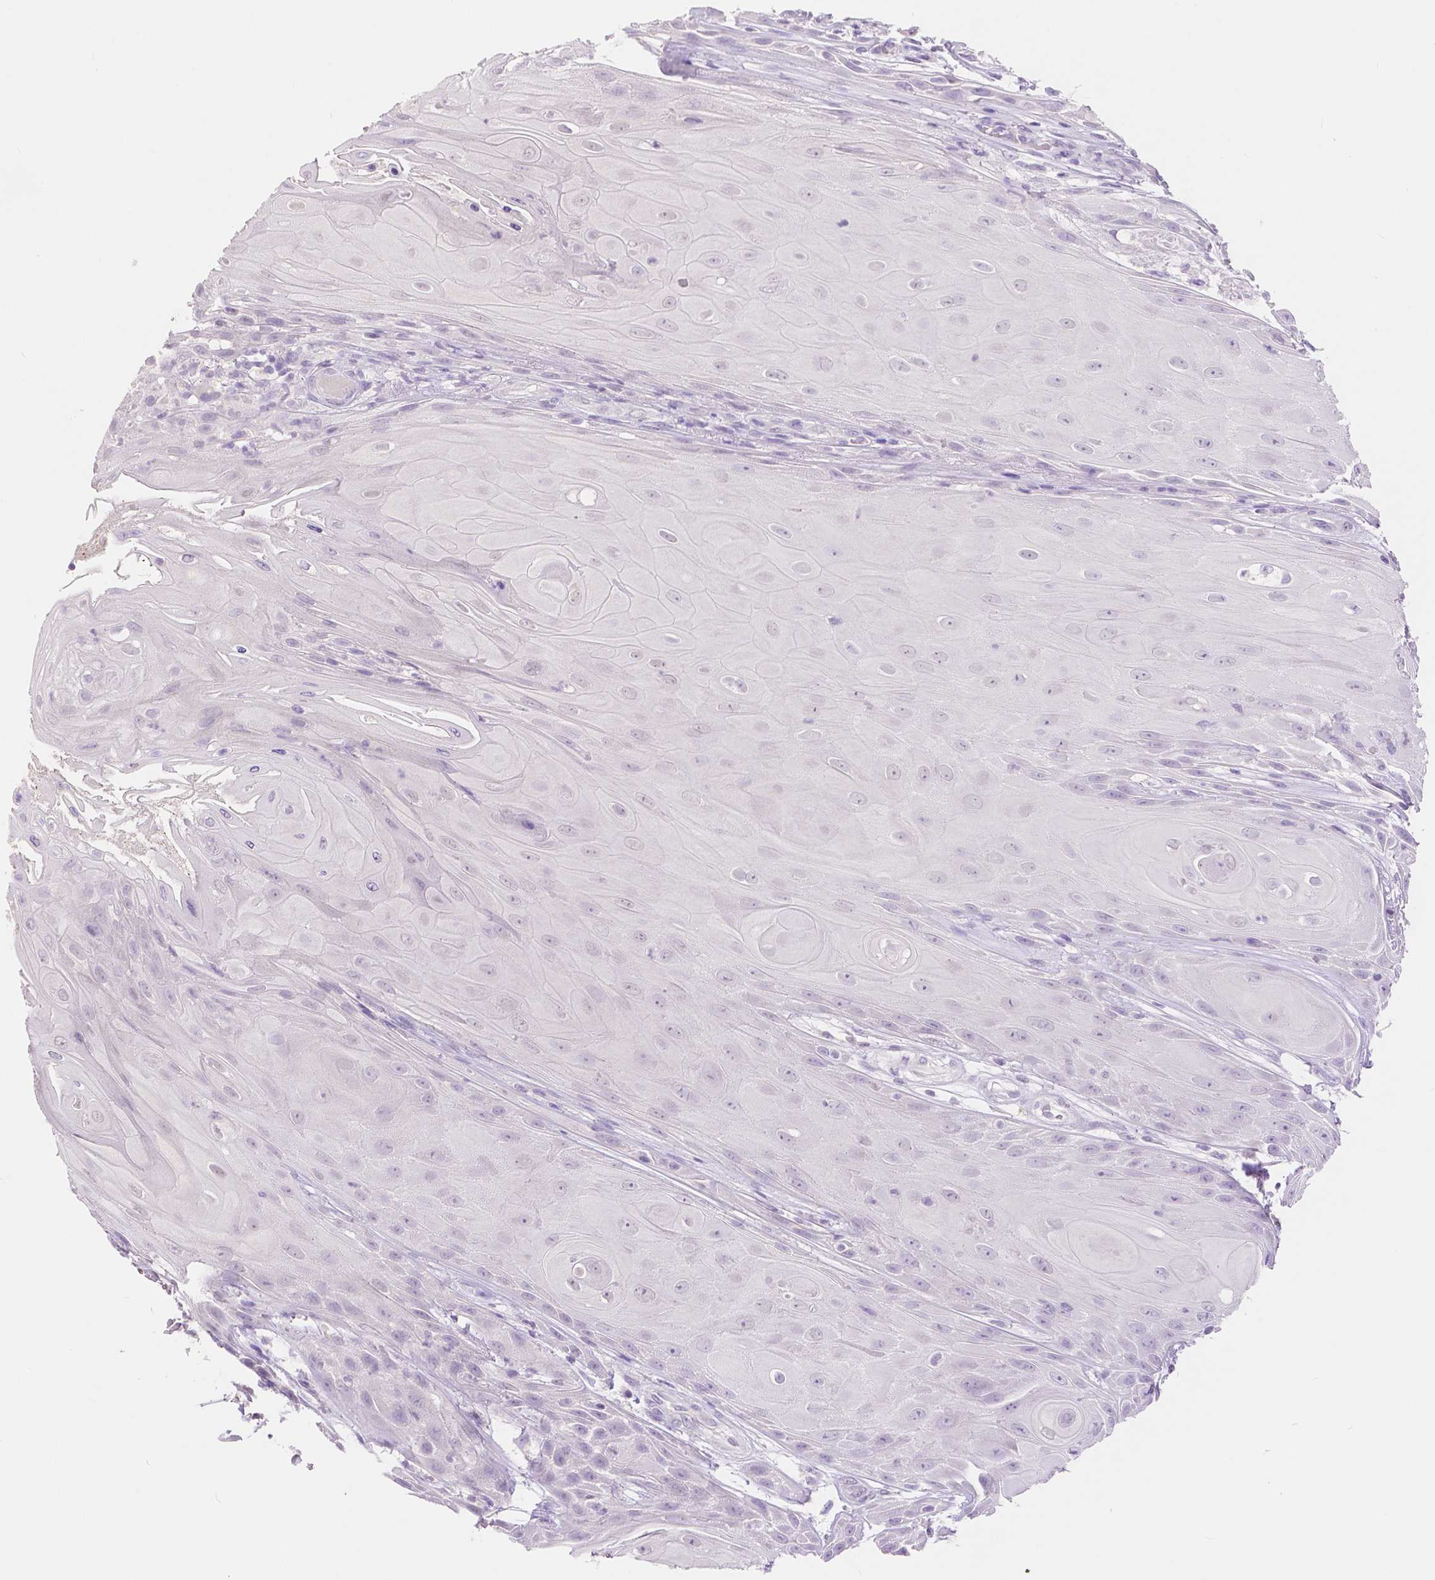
{"staining": {"intensity": "negative", "quantity": "none", "location": "none"}, "tissue": "skin cancer", "cell_type": "Tumor cells", "image_type": "cancer", "snomed": [{"axis": "morphology", "description": "Squamous cell carcinoma, NOS"}, {"axis": "topography", "description": "Skin"}], "caption": "Photomicrograph shows no significant protein positivity in tumor cells of skin cancer (squamous cell carcinoma).", "gene": "HNF1B", "patient": {"sex": "male", "age": 62}}